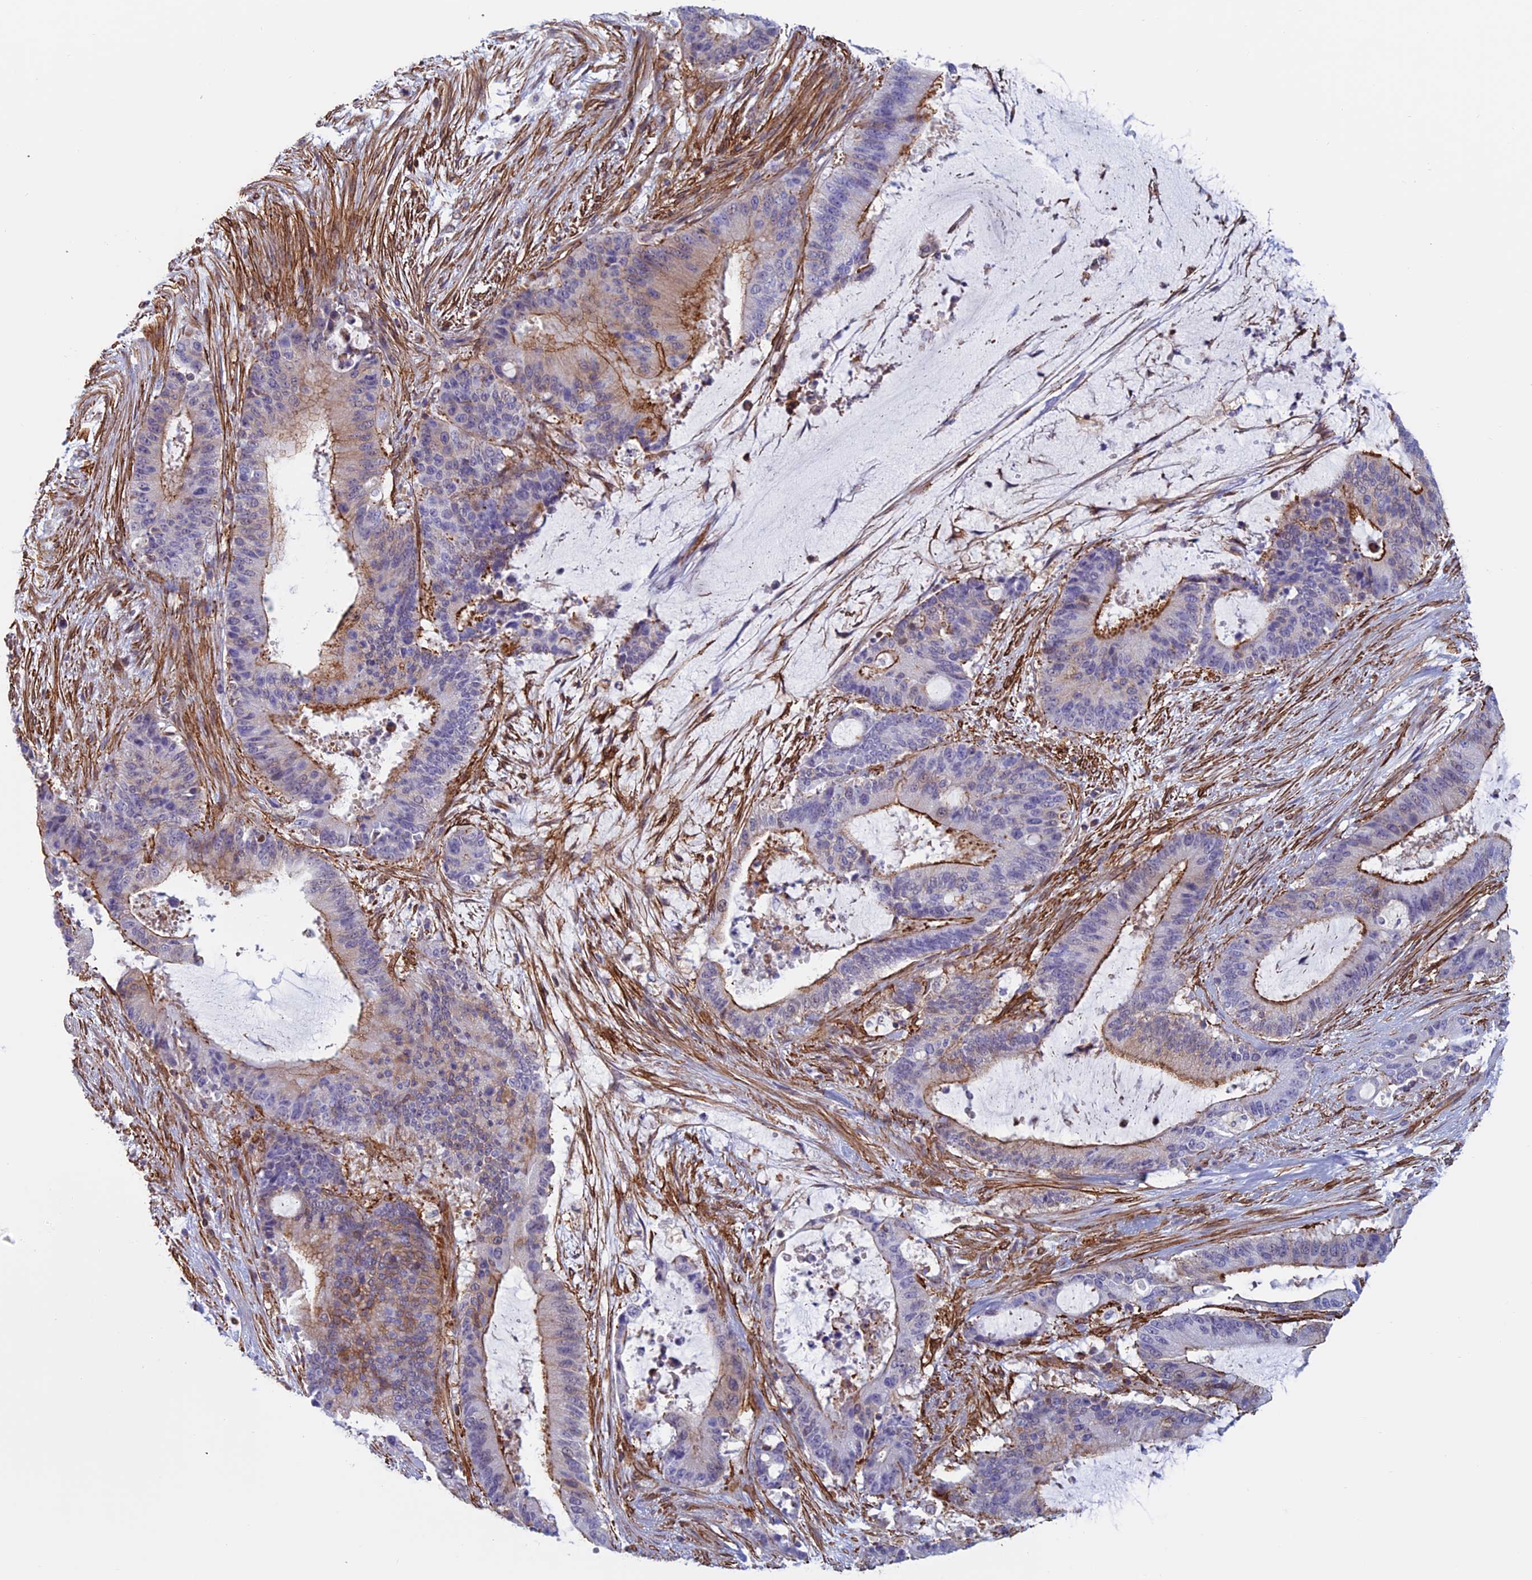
{"staining": {"intensity": "moderate", "quantity": "25%-75%", "location": "cytoplasmic/membranous"}, "tissue": "liver cancer", "cell_type": "Tumor cells", "image_type": "cancer", "snomed": [{"axis": "morphology", "description": "Normal tissue, NOS"}, {"axis": "morphology", "description": "Cholangiocarcinoma"}, {"axis": "topography", "description": "Liver"}, {"axis": "topography", "description": "Peripheral nerve tissue"}], "caption": "There is medium levels of moderate cytoplasmic/membranous staining in tumor cells of liver cholangiocarcinoma, as demonstrated by immunohistochemical staining (brown color).", "gene": "ANGPTL2", "patient": {"sex": "female", "age": 73}}